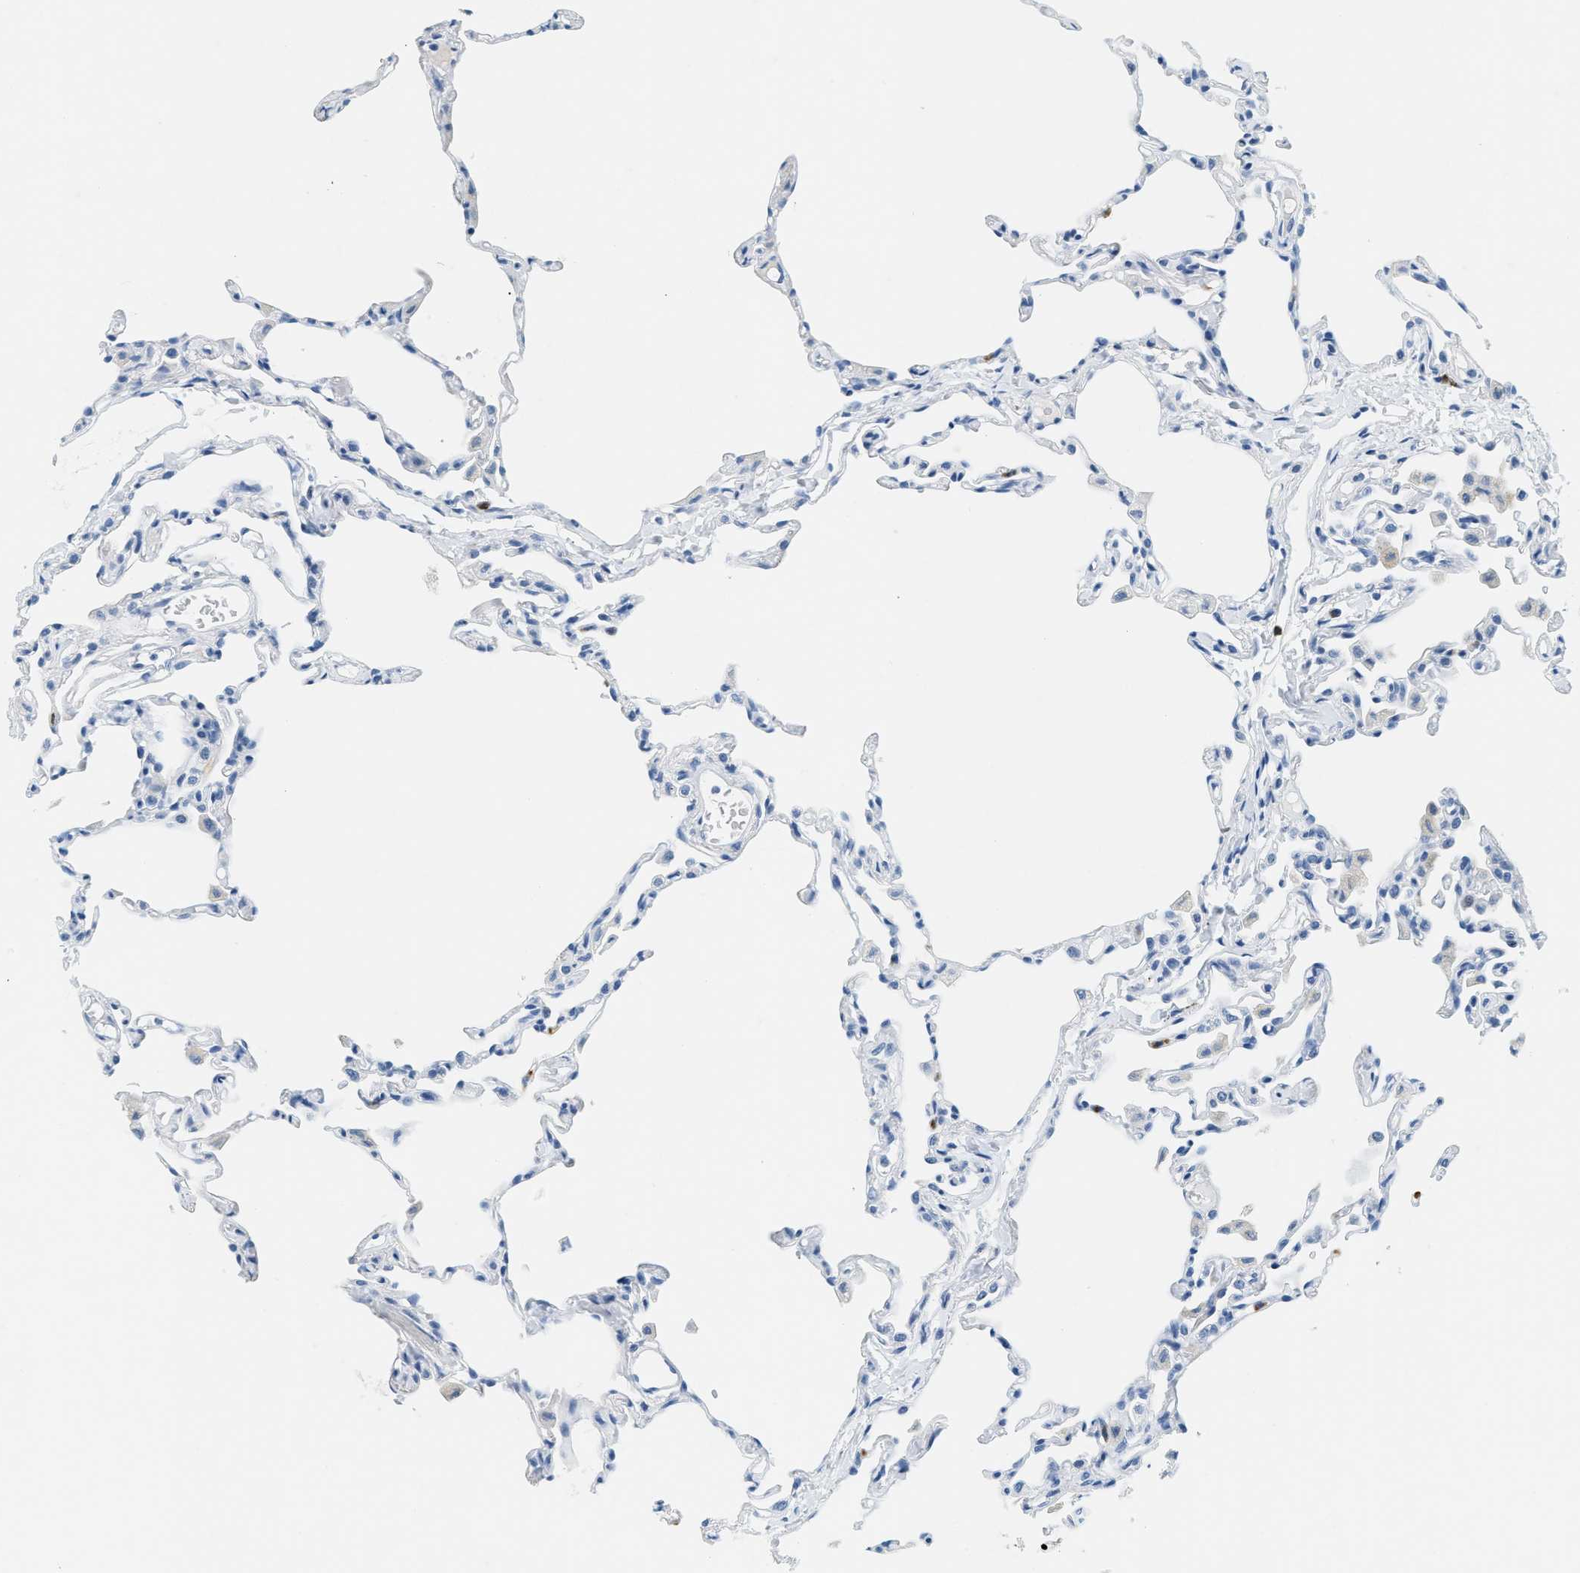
{"staining": {"intensity": "negative", "quantity": "none", "location": "none"}, "tissue": "lung", "cell_type": "Alveolar cells", "image_type": "normal", "snomed": [{"axis": "morphology", "description": "Normal tissue, NOS"}, {"axis": "topography", "description": "Lung"}], "caption": "Benign lung was stained to show a protein in brown. There is no significant positivity in alveolar cells.", "gene": "LCN2", "patient": {"sex": "female", "age": 49}}